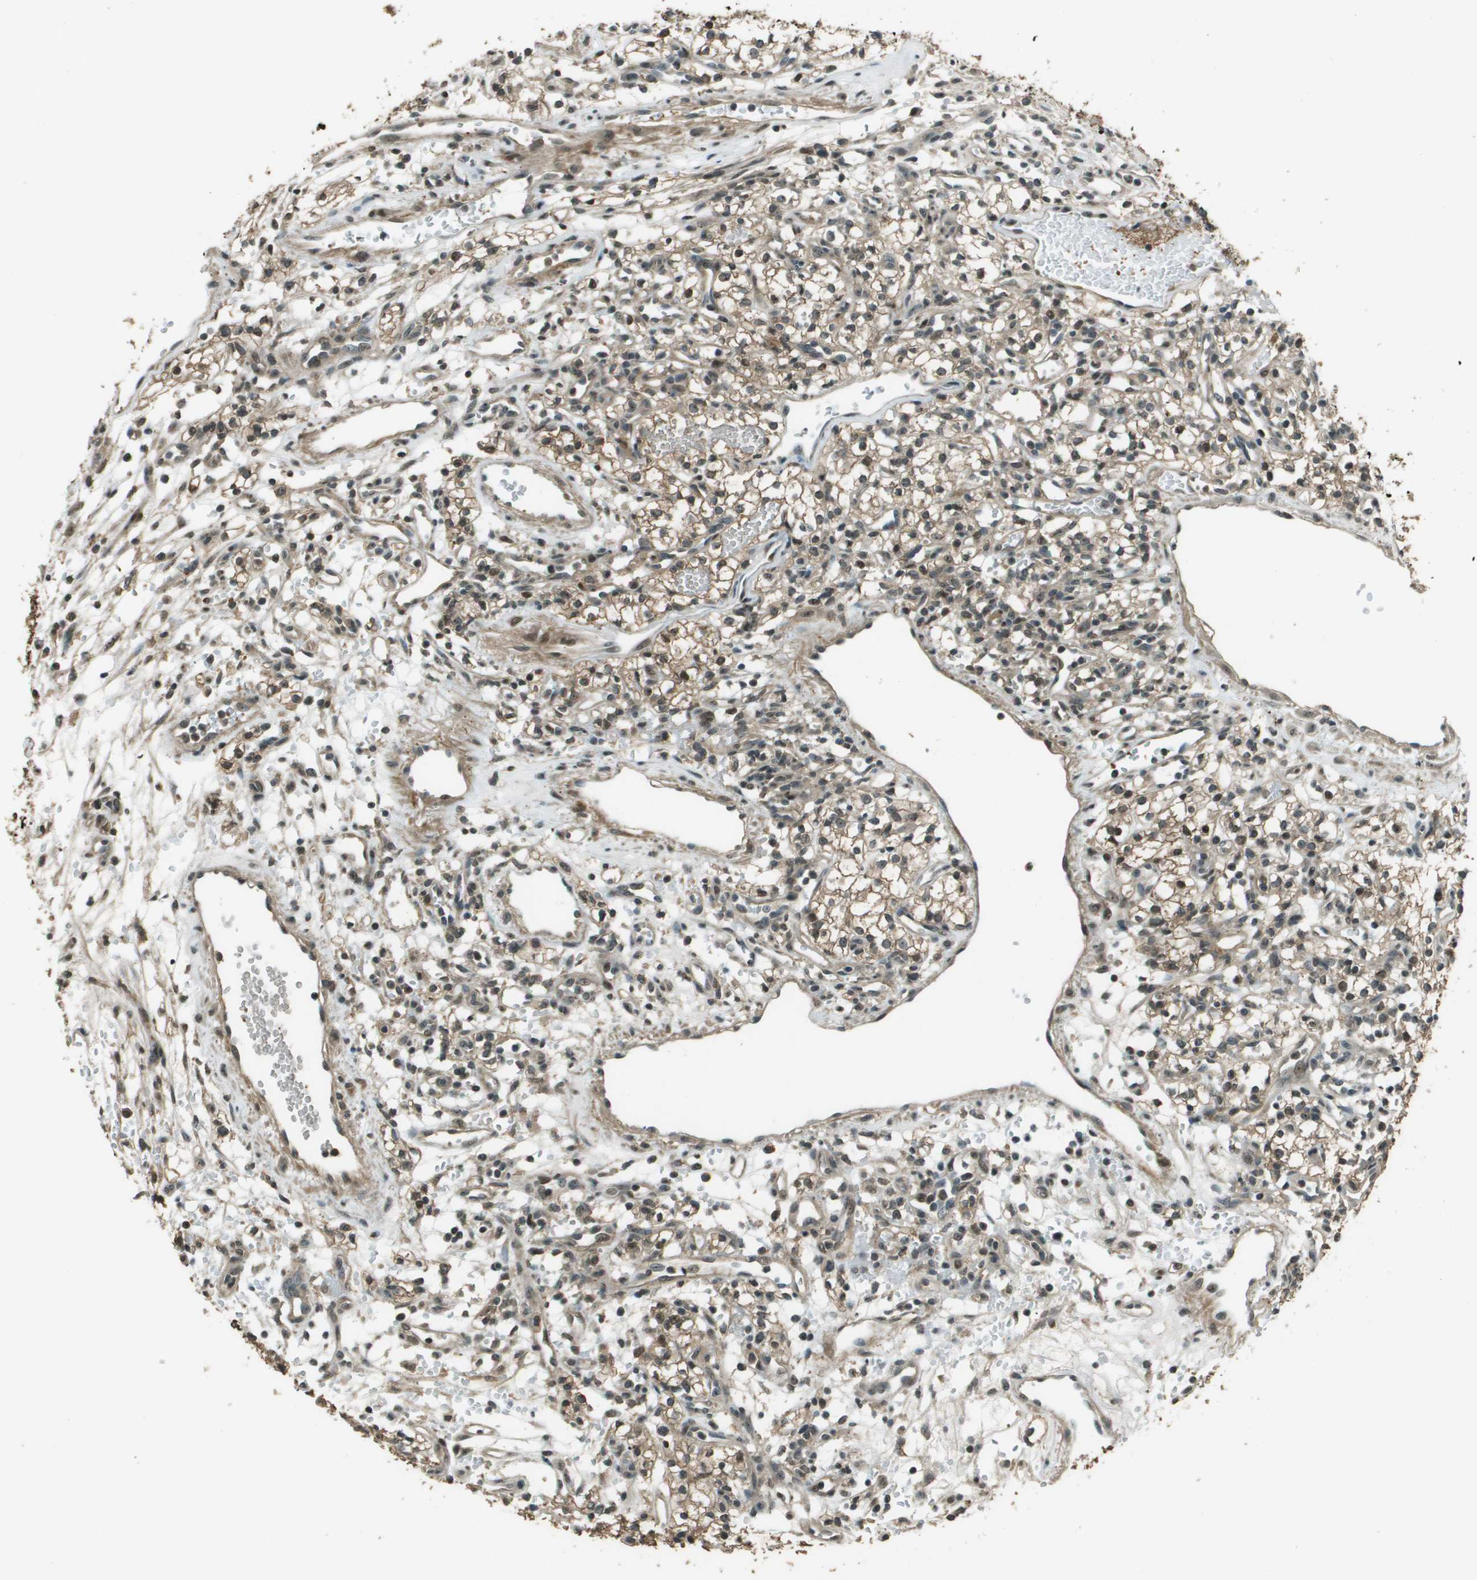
{"staining": {"intensity": "moderate", "quantity": ">75%", "location": "cytoplasmic/membranous"}, "tissue": "renal cancer", "cell_type": "Tumor cells", "image_type": "cancer", "snomed": [{"axis": "morphology", "description": "Adenocarcinoma, NOS"}, {"axis": "topography", "description": "Kidney"}], "caption": "The micrograph exhibits immunohistochemical staining of renal cancer. There is moderate cytoplasmic/membranous staining is appreciated in approximately >75% of tumor cells. The staining was performed using DAB, with brown indicating positive protein expression. Nuclei are stained blue with hematoxylin.", "gene": "SDC3", "patient": {"sex": "male", "age": 59}}